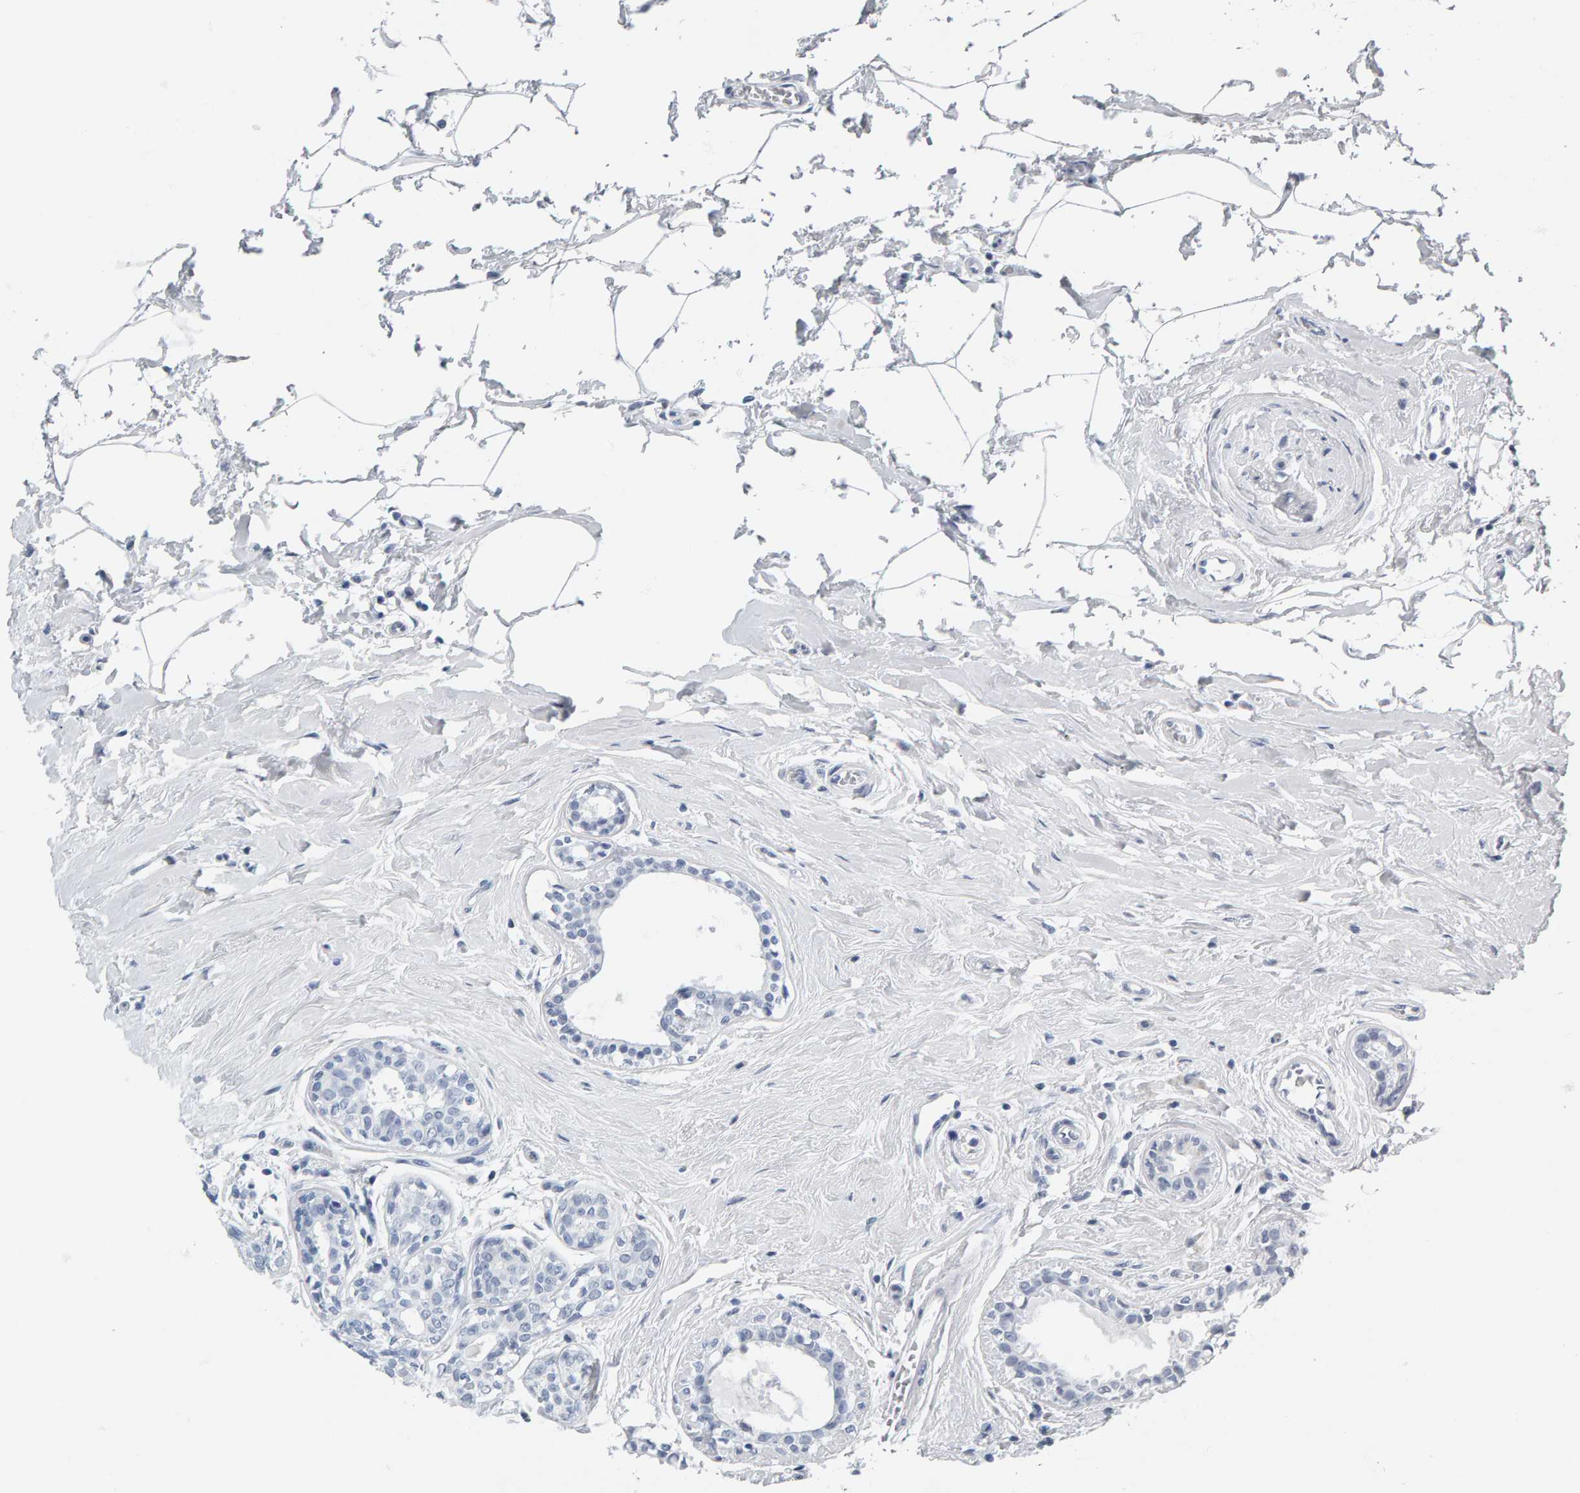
{"staining": {"intensity": "negative", "quantity": "none", "location": "none"}, "tissue": "breast cancer", "cell_type": "Tumor cells", "image_type": "cancer", "snomed": [{"axis": "morphology", "description": "Duct carcinoma"}, {"axis": "topography", "description": "Breast"}], "caption": "This is an IHC image of human breast cancer (invasive ductal carcinoma). There is no staining in tumor cells.", "gene": "SPACA3", "patient": {"sex": "female", "age": 55}}